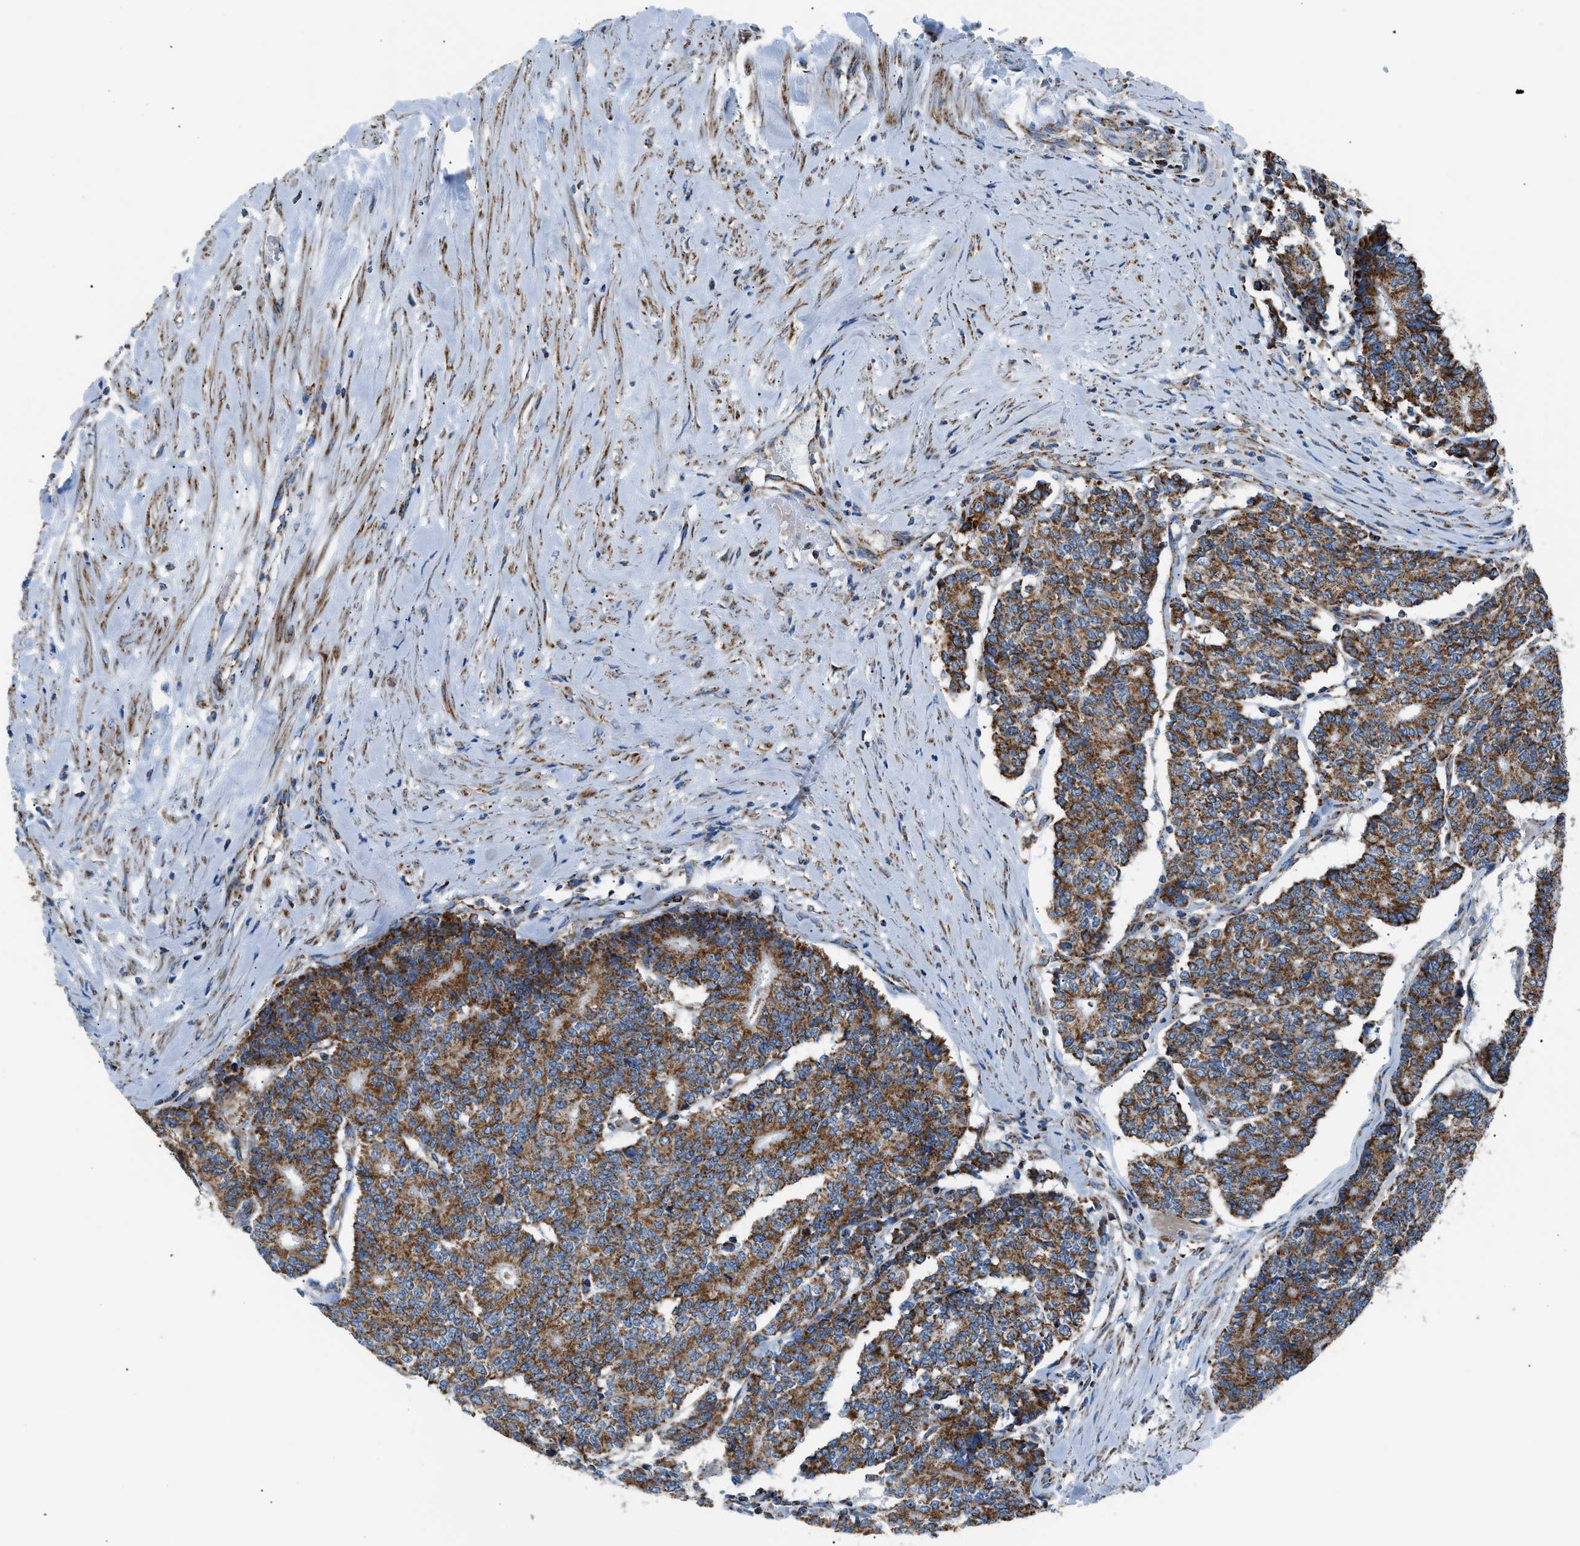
{"staining": {"intensity": "strong", "quantity": ">75%", "location": "cytoplasmic/membranous"}, "tissue": "prostate cancer", "cell_type": "Tumor cells", "image_type": "cancer", "snomed": [{"axis": "morphology", "description": "Normal tissue, NOS"}, {"axis": "morphology", "description": "Adenocarcinoma, High grade"}, {"axis": "topography", "description": "Prostate"}, {"axis": "topography", "description": "Seminal veicle"}], "caption": "Prostate cancer (adenocarcinoma (high-grade)) stained for a protein displays strong cytoplasmic/membranous positivity in tumor cells.", "gene": "PHB2", "patient": {"sex": "male", "age": 55}}